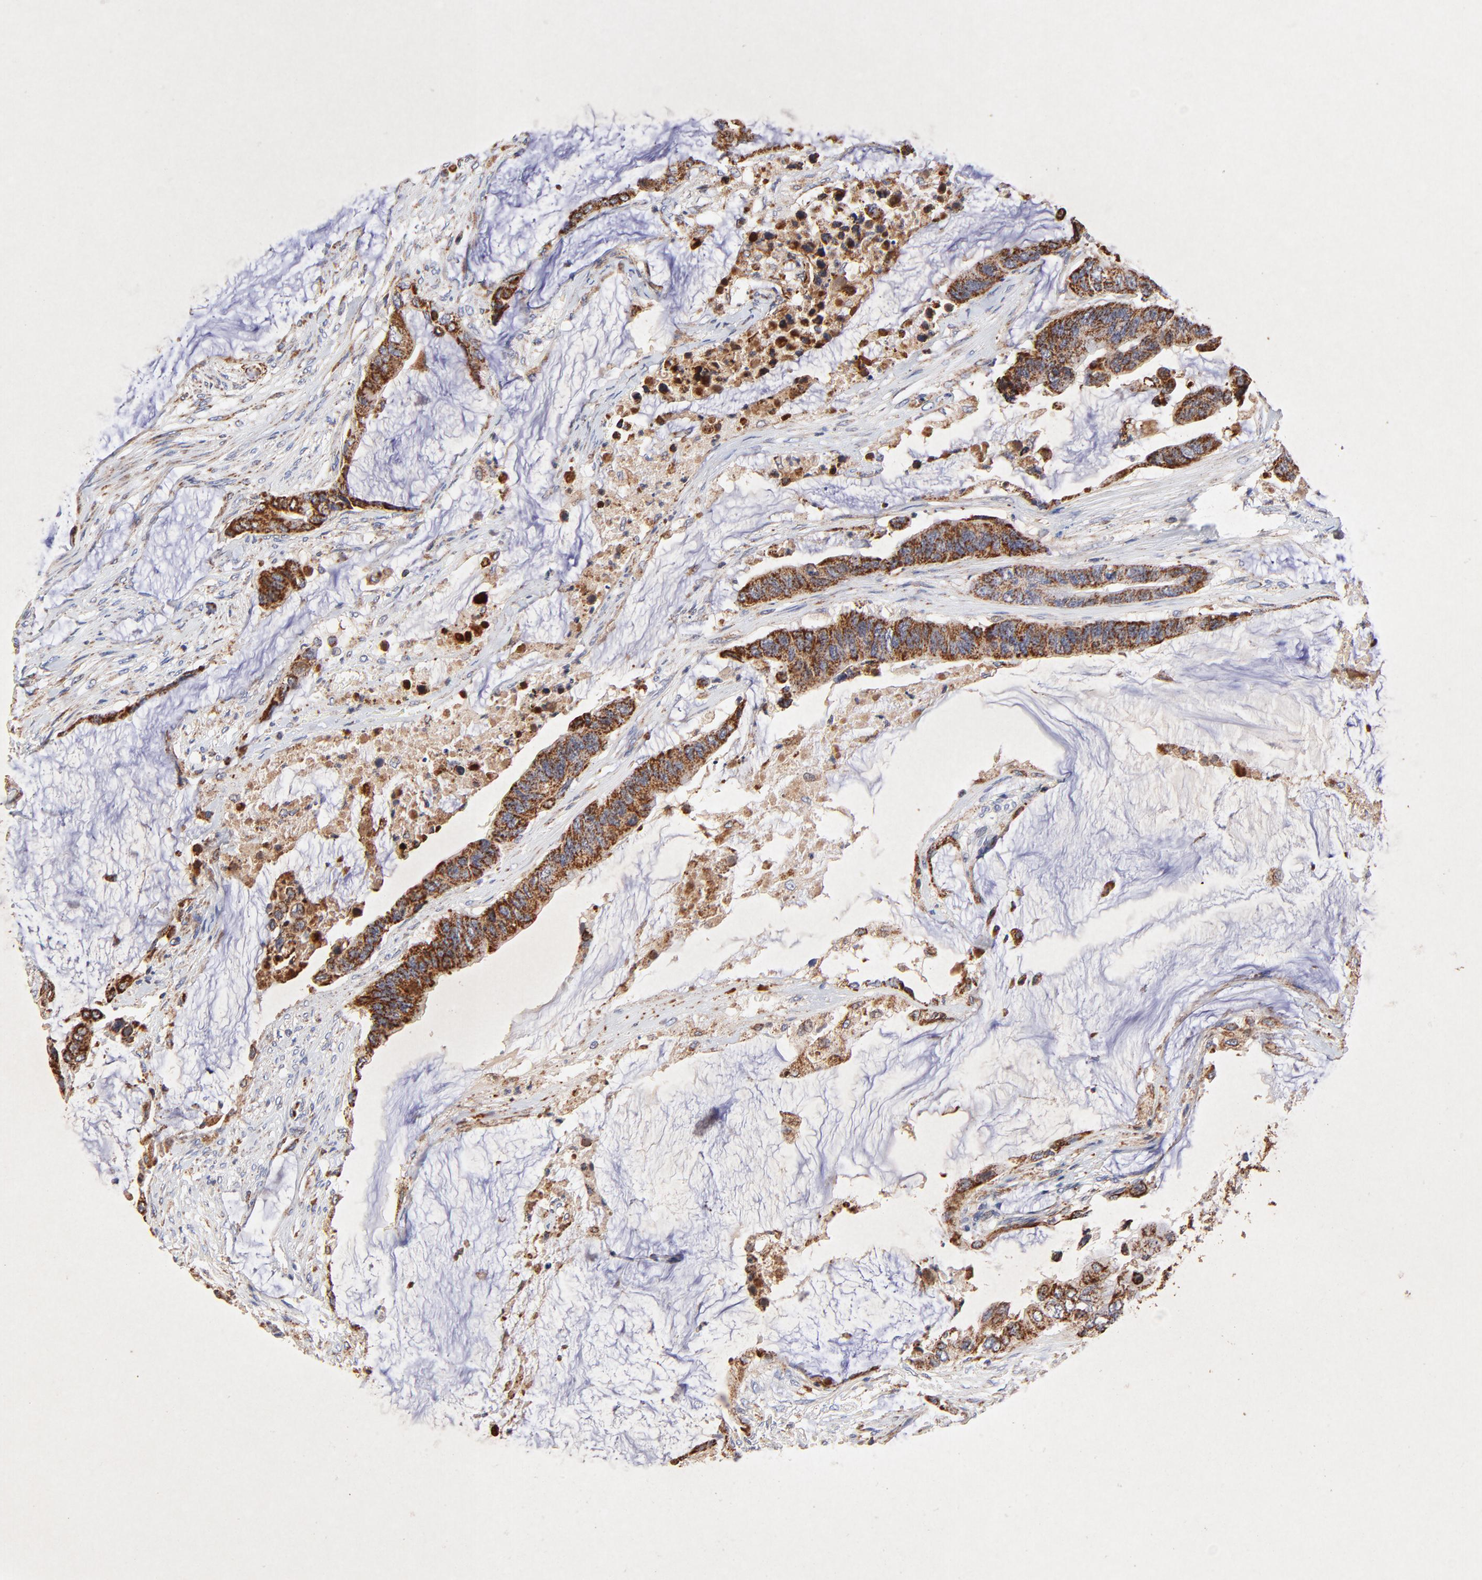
{"staining": {"intensity": "strong", "quantity": ">75%", "location": "cytoplasmic/membranous"}, "tissue": "colorectal cancer", "cell_type": "Tumor cells", "image_type": "cancer", "snomed": [{"axis": "morphology", "description": "Adenocarcinoma, NOS"}, {"axis": "topography", "description": "Rectum"}], "caption": "Immunohistochemistry photomicrograph of adenocarcinoma (colorectal) stained for a protein (brown), which demonstrates high levels of strong cytoplasmic/membranous staining in about >75% of tumor cells.", "gene": "SSBP1", "patient": {"sex": "female", "age": 59}}